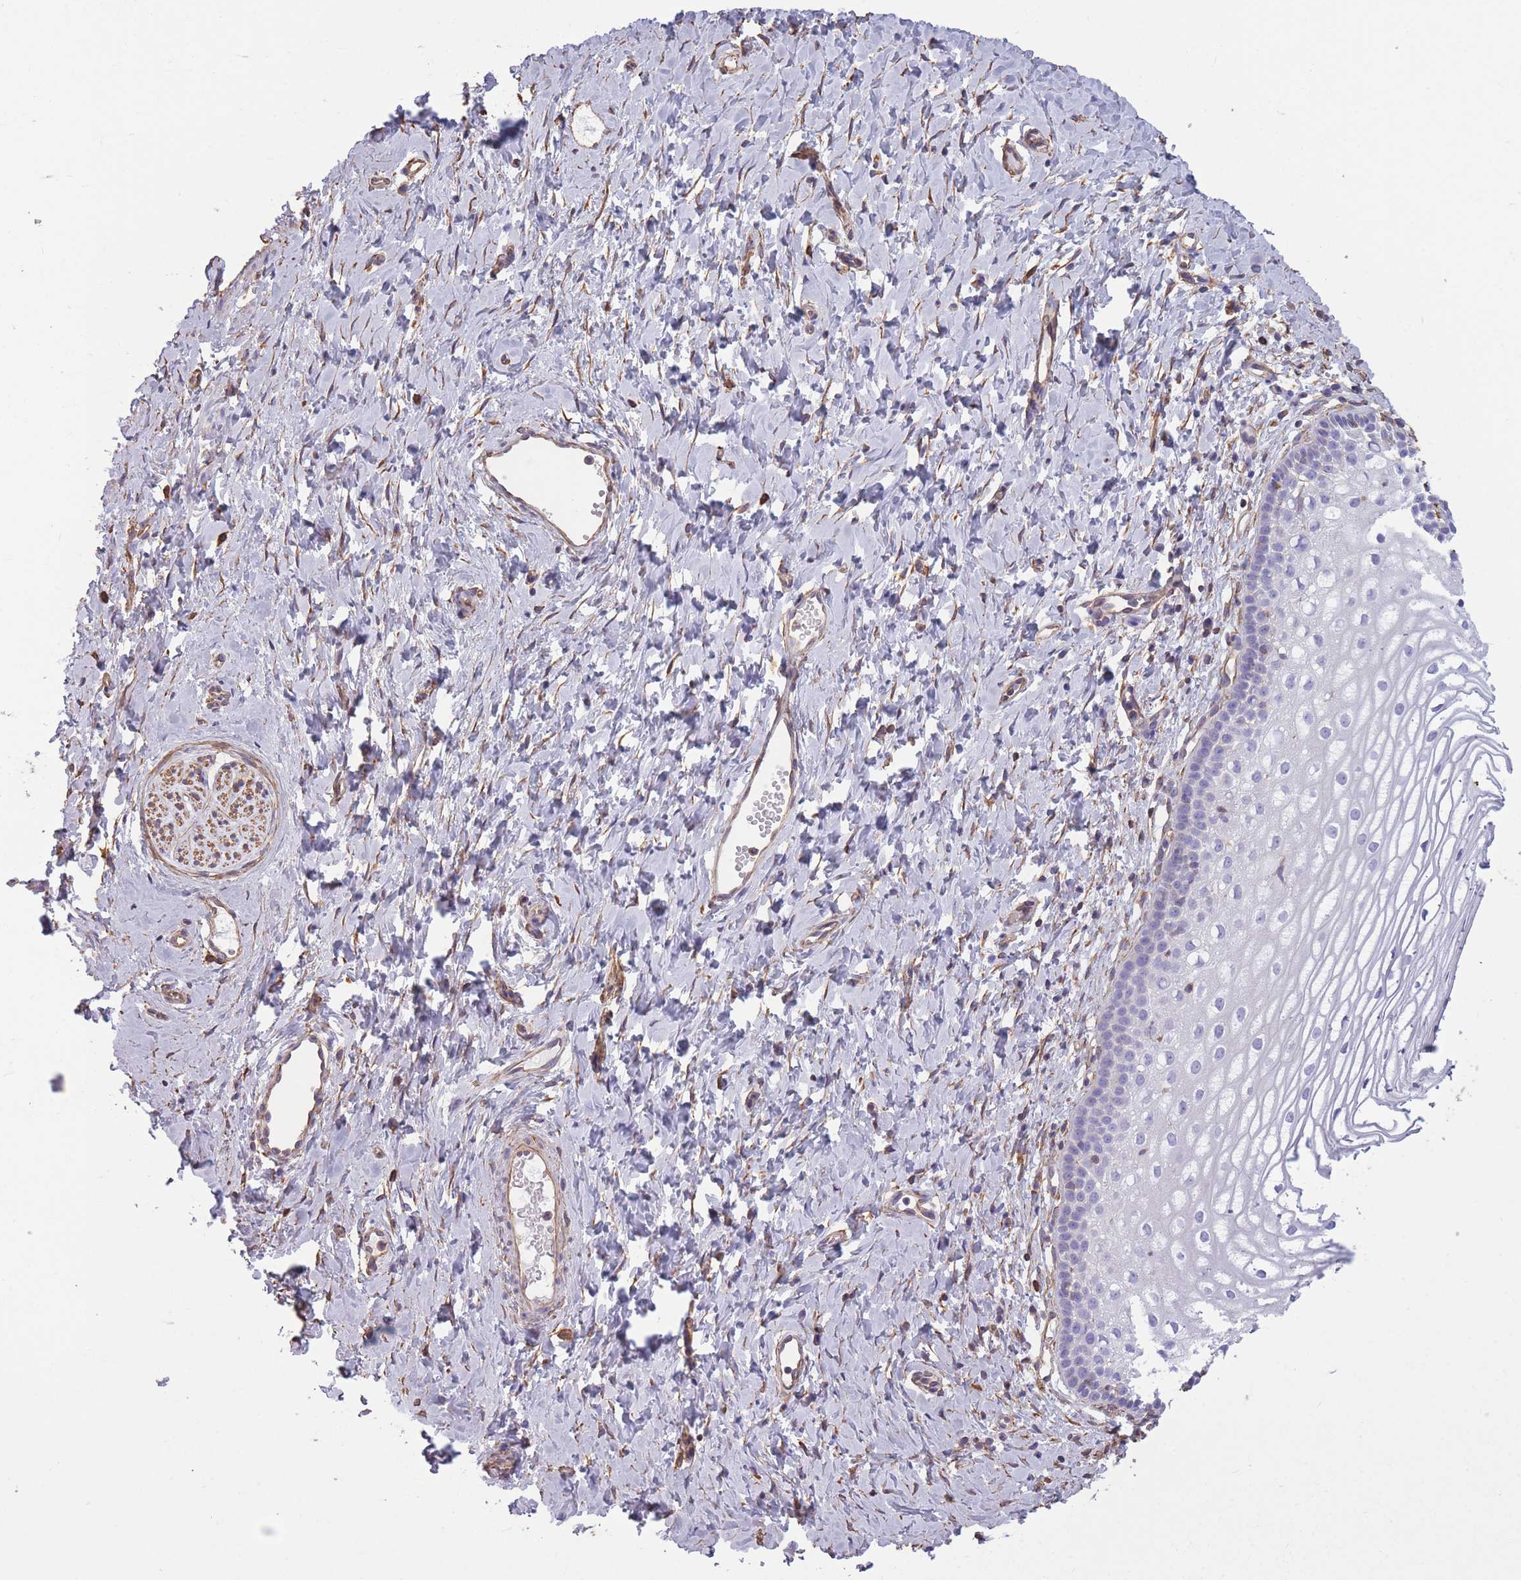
{"staining": {"intensity": "negative", "quantity": "none", "location": "none"}, "tissue": "vagina", "cell_type": "Squamous epithelial cells", "image_type": "normal", "snomed": [{"axis": "morphology", "description": "Normal tissue, NOS"}, {"axis": "topography", "description": "Vagina"}], "caption": "High magnification brightfield microscopy of normal vagina stained with DAB (3,3'-diaminobenzidine) (brown) and counterstained with hematoxylin (blue): squamous epithelial cells show no significant positivity.", "gene": "ADD1", "patient": {"sex": "female", "age": 56}}